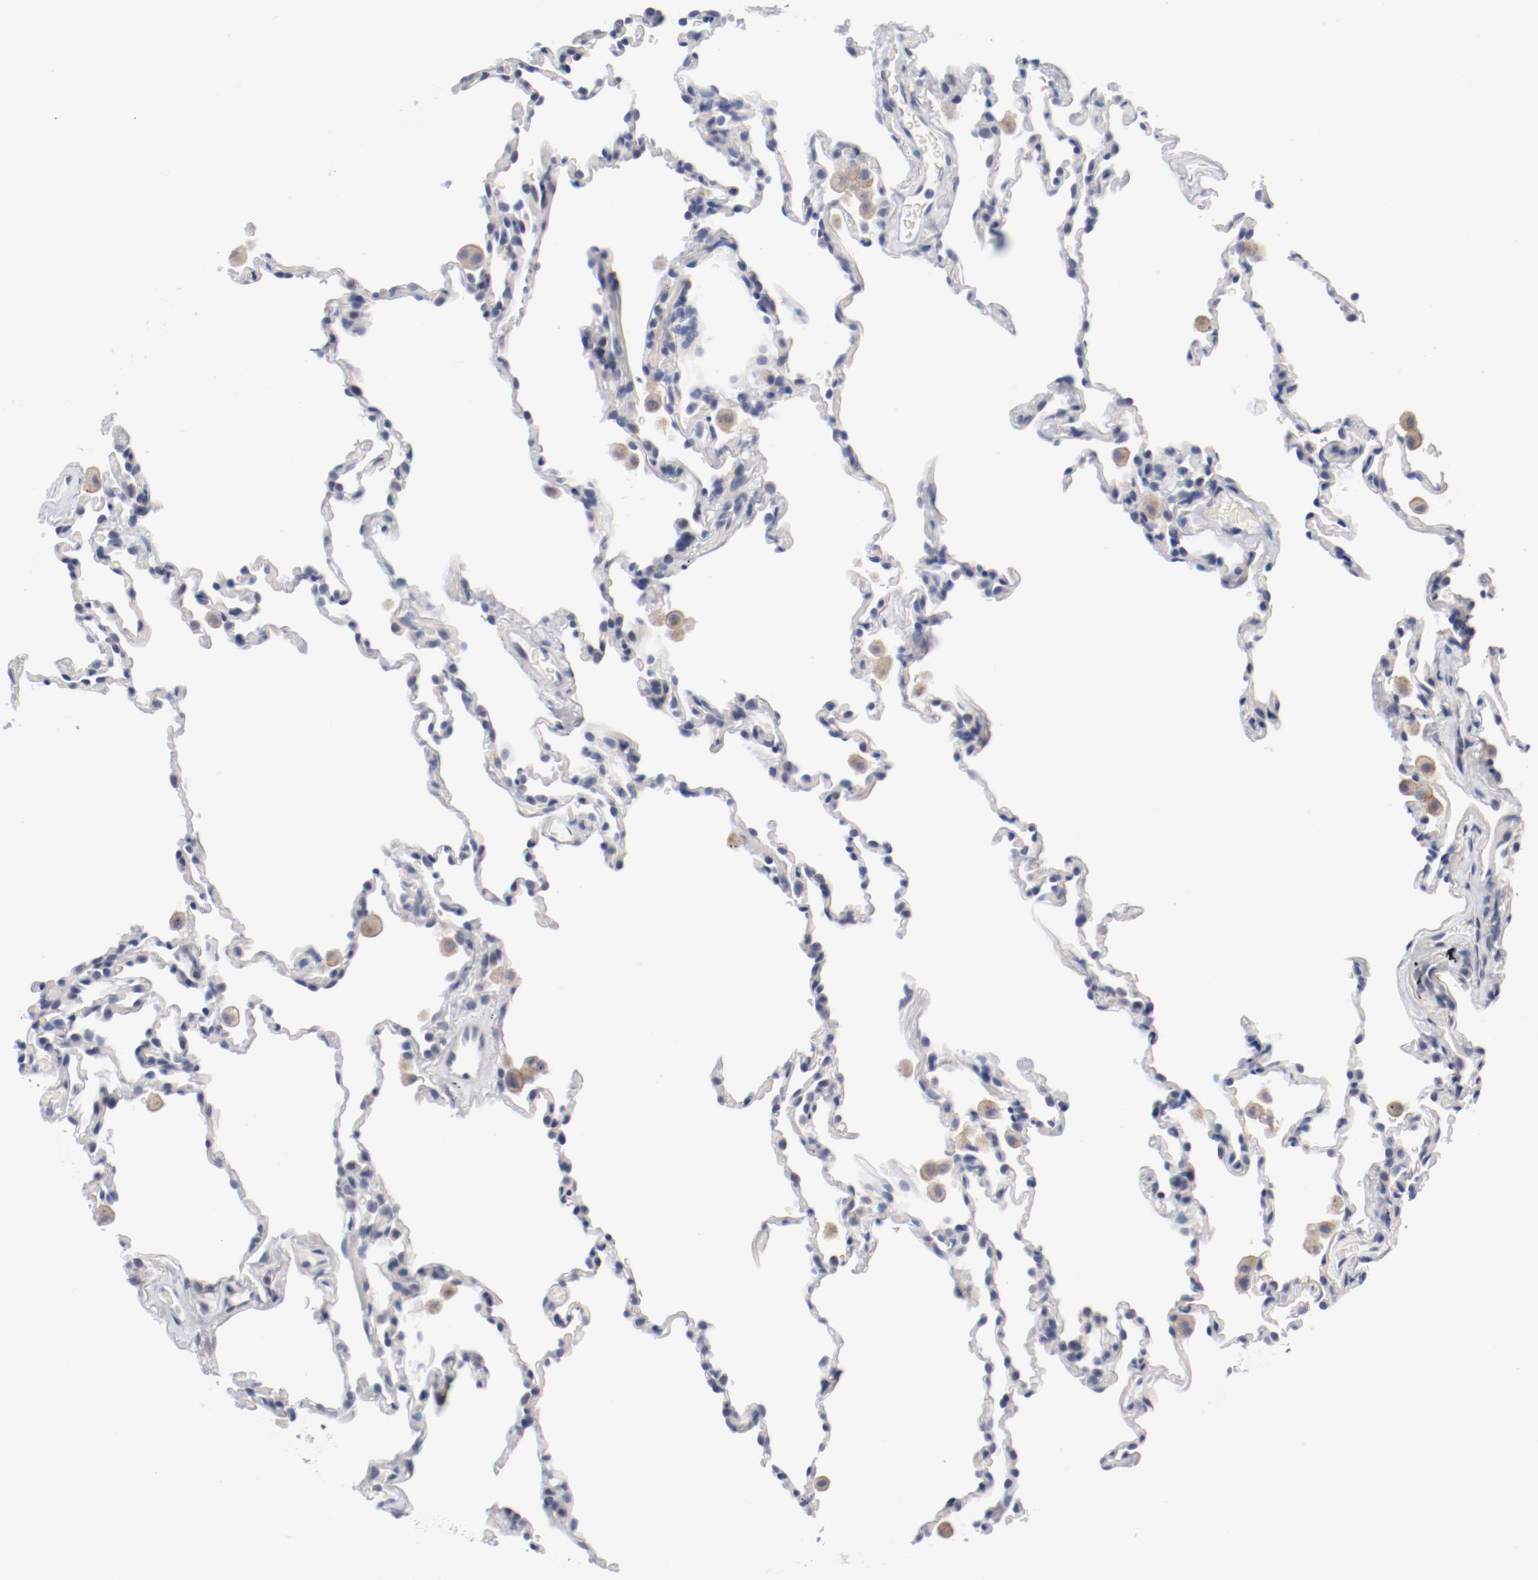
{"staining": {"intensity": "negative", "quantity": "none", "location": "none"}, "tissue": "lung", "cell_type": "Alveolar cells", "image_type": "normal", "snomed": [{"axis": "morphology", "description": "Normal tissue, NOS"}, {"axis": "morphology", "description": "Soft tissue tumor metastatic"}, {"axis": "topography", "description": "Lung"}], "caption": "DAB (3,3'-diaminobenzidine) immunohistochemical staining of benign human lung exhibits no significant positivity in alveolar cells.", "gene": "GPR143", "patient": {"sex": "male", "age": 59}}